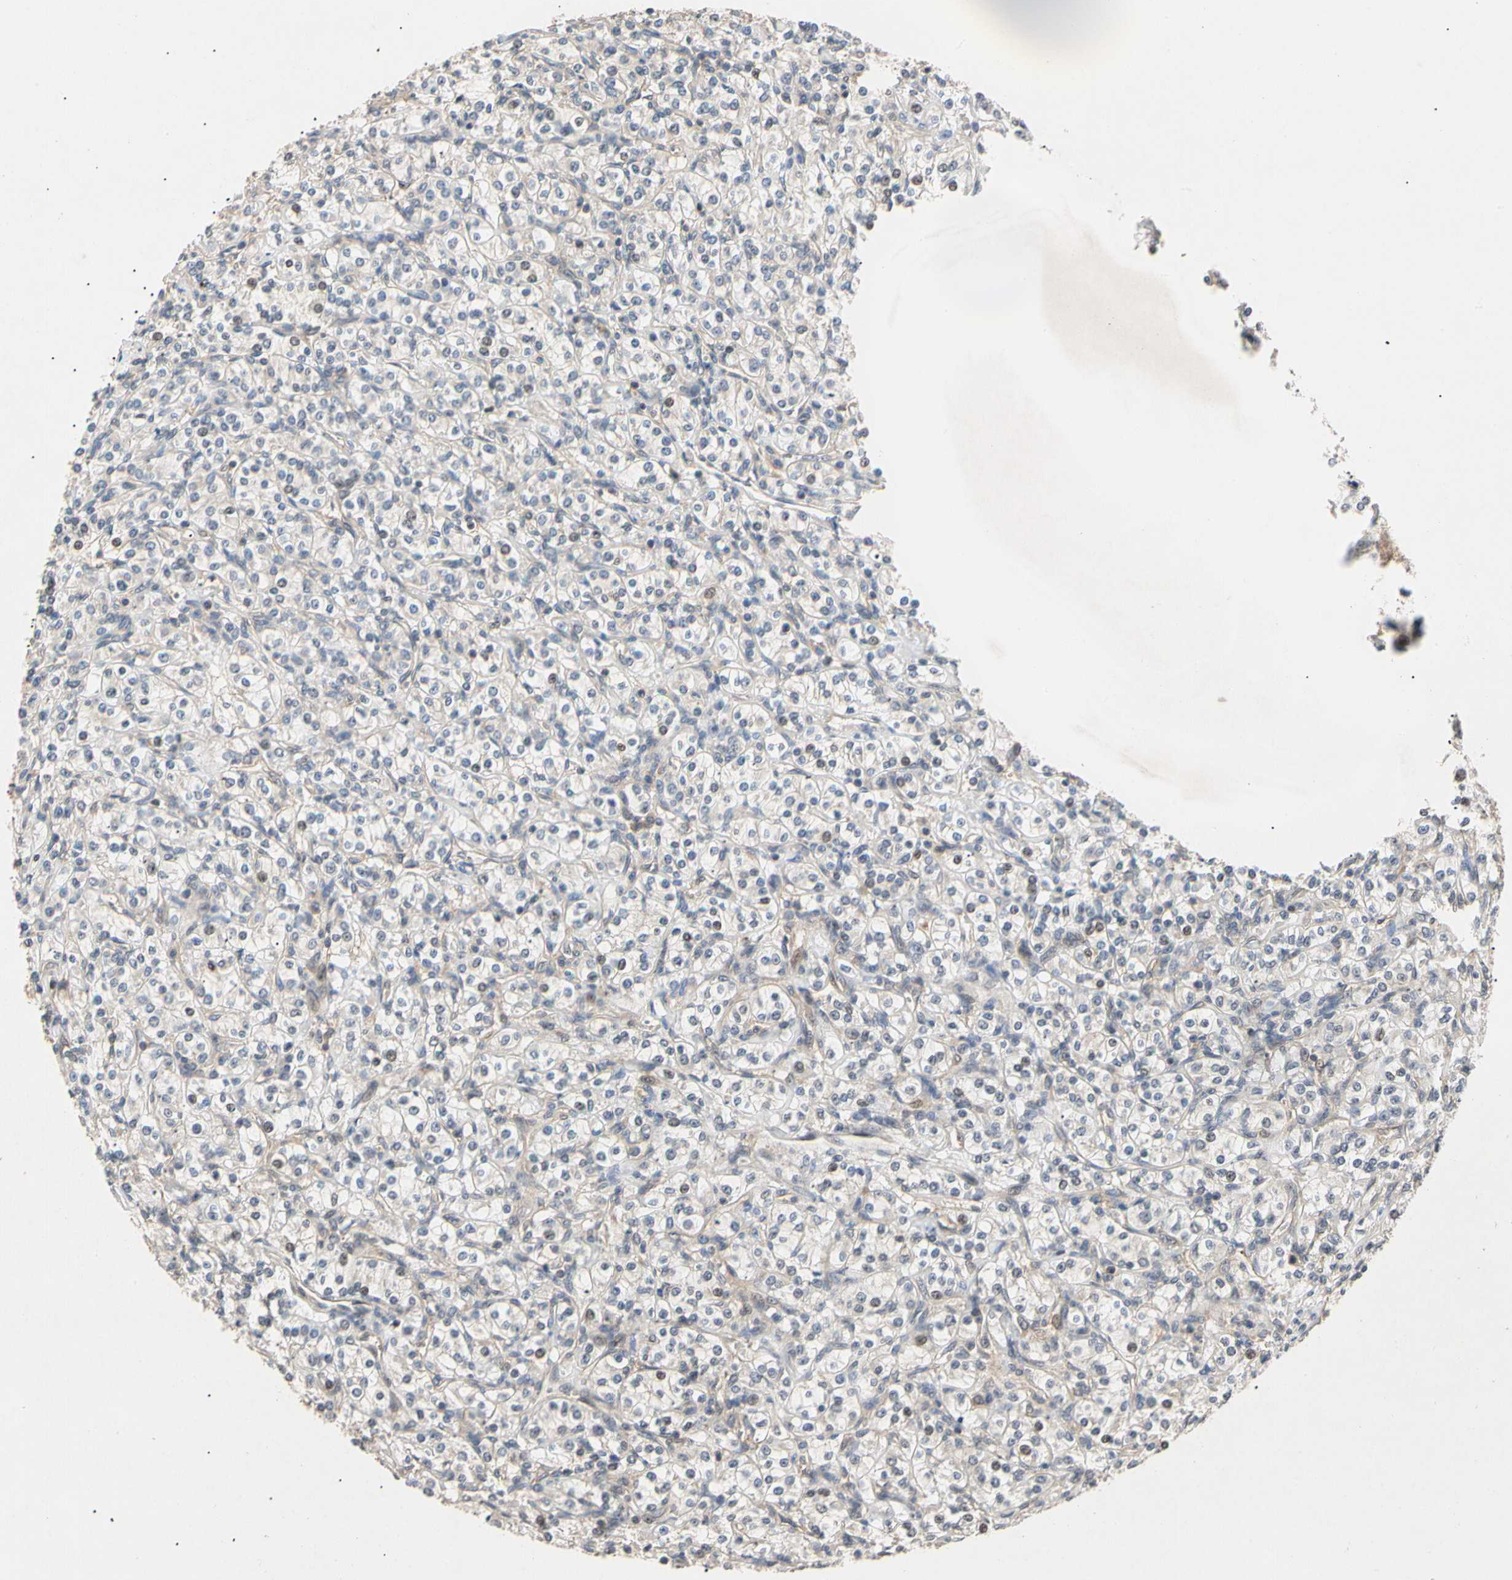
{"staining": {"intensity": "weak", "quantity": "<25%", "location": "nuclear"}, "tissue": "renal cancer", "cell_type": "Tumor cells", "image_type": "cancer", "snomed": [{"axis": "morphology", "description": "Adenocarcinoma, NOS"}, {"axis": "topography", "description": "Kidney"}], "caption": "Immunohistochemistry (IHC) micrograph of human renal cancer stained for a protein (brown), which exhibits no staining in tumor cells.", "gene": "EIF1AX", "patient": {"sex": "male", "age": 77}}